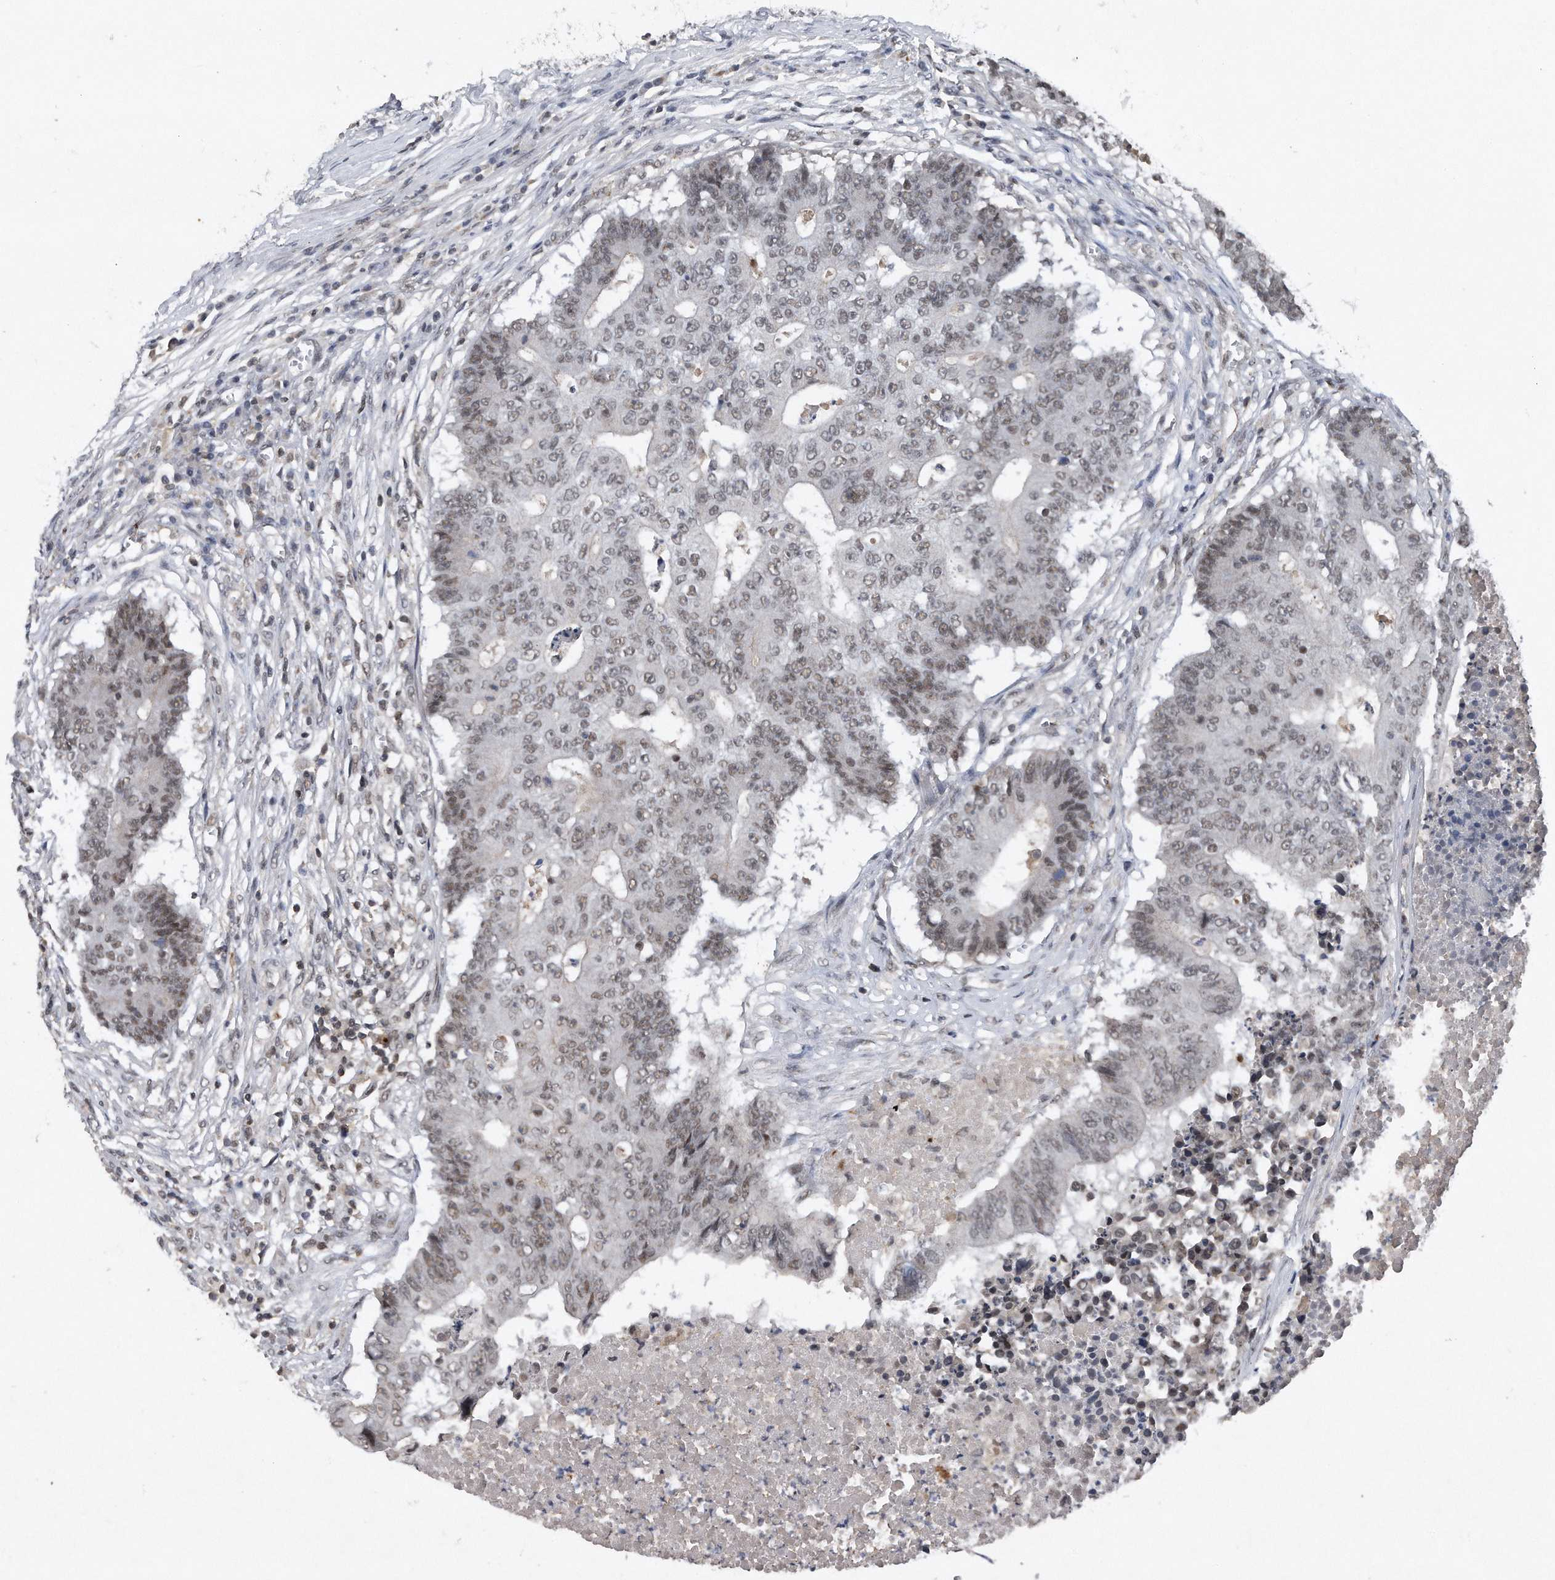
{"staining": {"intensity": "weak", "quantity": ">75%", "location": "nuclear"}, "tissue": "colorectal cancer", "cell_type": "Tumor cells", "image_type": "cancer", "snomed": [{"axis": "morphology", "description": "Adenocarcinoma, NOS"}, {"axis": "topography", "description": "Colon"}], "caption": "Brown immunohistochemical staining in human colorectal cancer shows weak nuclear positivity in about >75% of tumor cells.", "gene": "VIRMA", "patient": {"sex": "male", "age": 87}}